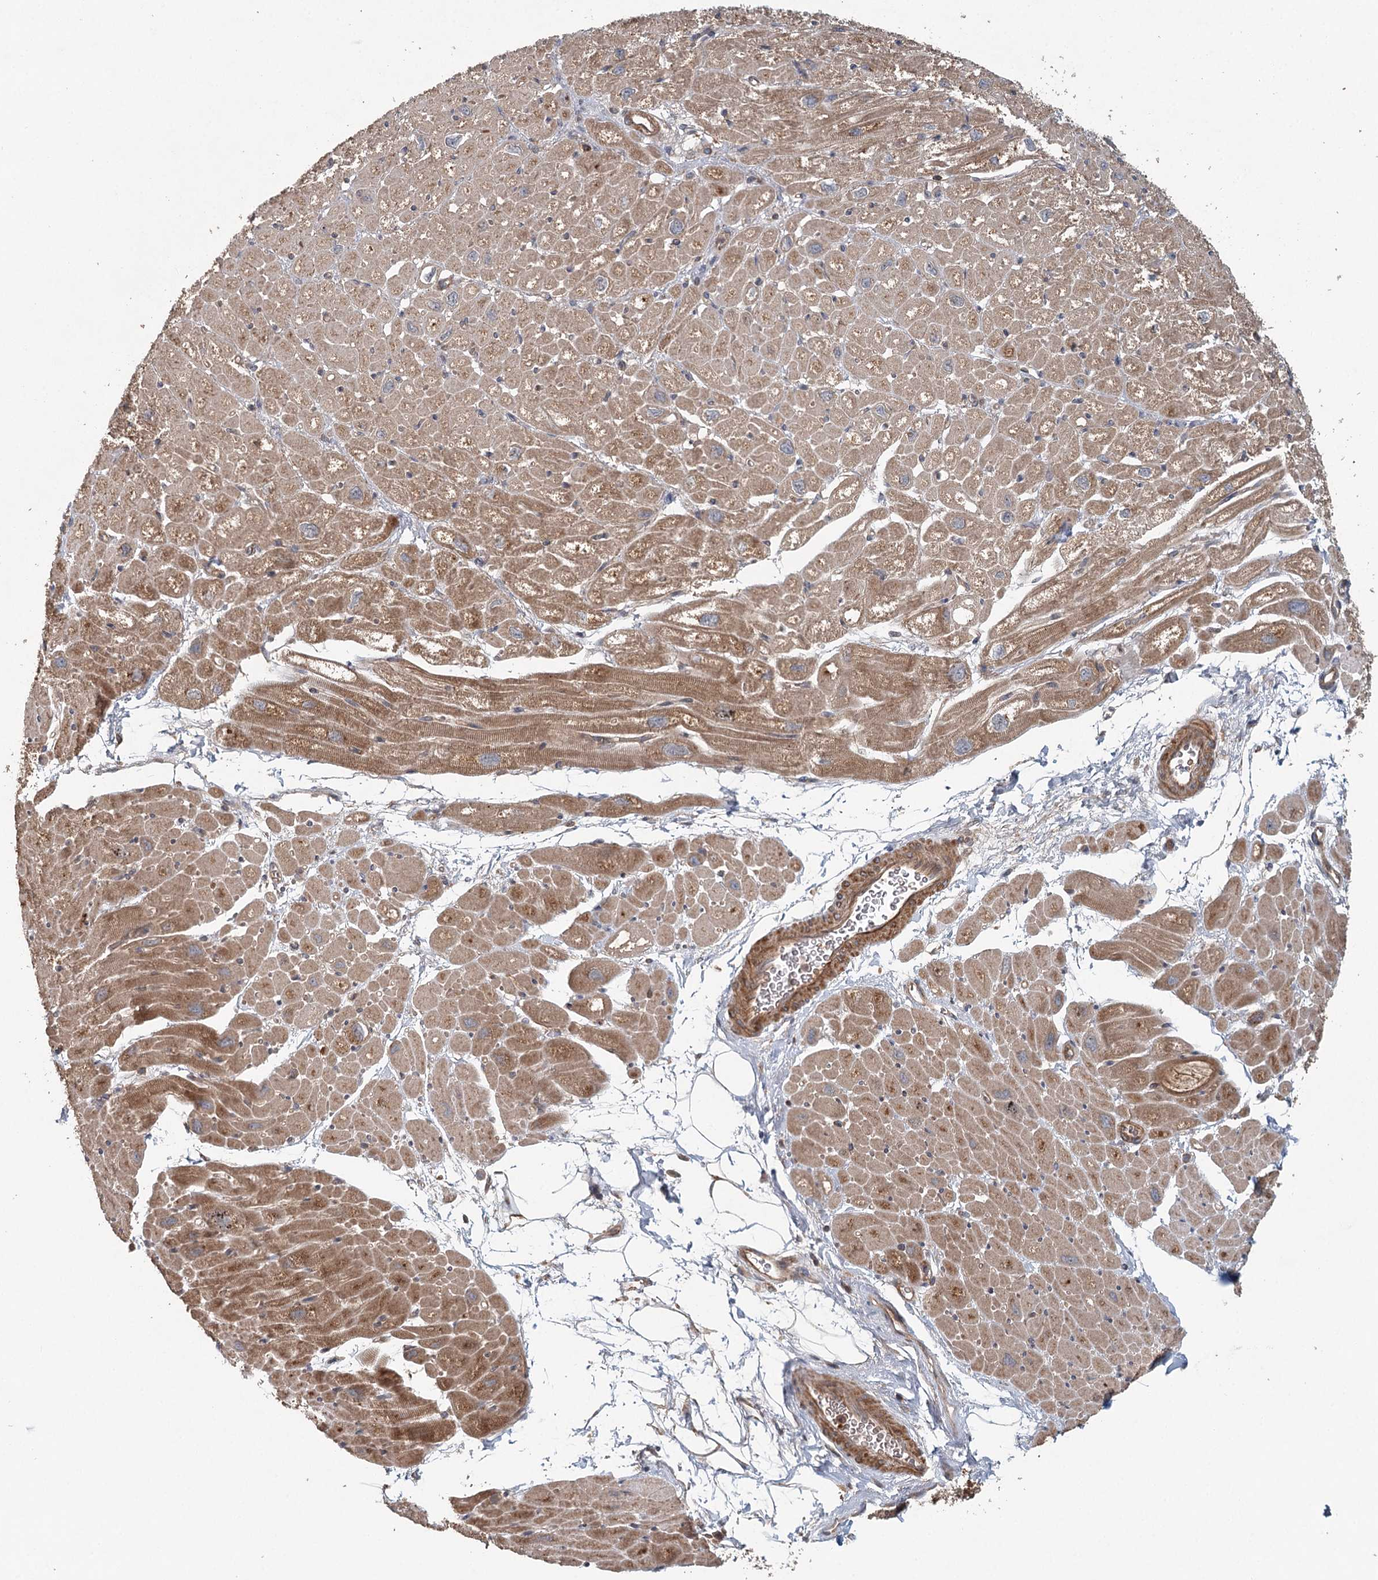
{"staining": {"intensity": "moderate", "quantity": ">75%", "location": "cytoplasmic/membranous"}, "tissue": "heart muscle", "cell_type": "Cardiomyocytes", "image_type": "normal", "snomed": [{"axis": "morphology", "description": "Normal tissue, NOS"}, {"axis": "topography", "description": "Heart"}], "caption": "The immunohistochemical stain shows moderate cytoplasmic/membranous expression in cardiomyocytes of unremarkable heart muscle.", "gene": "ENSG00000273217", "patient": {"sex": "male", "age": 50}}